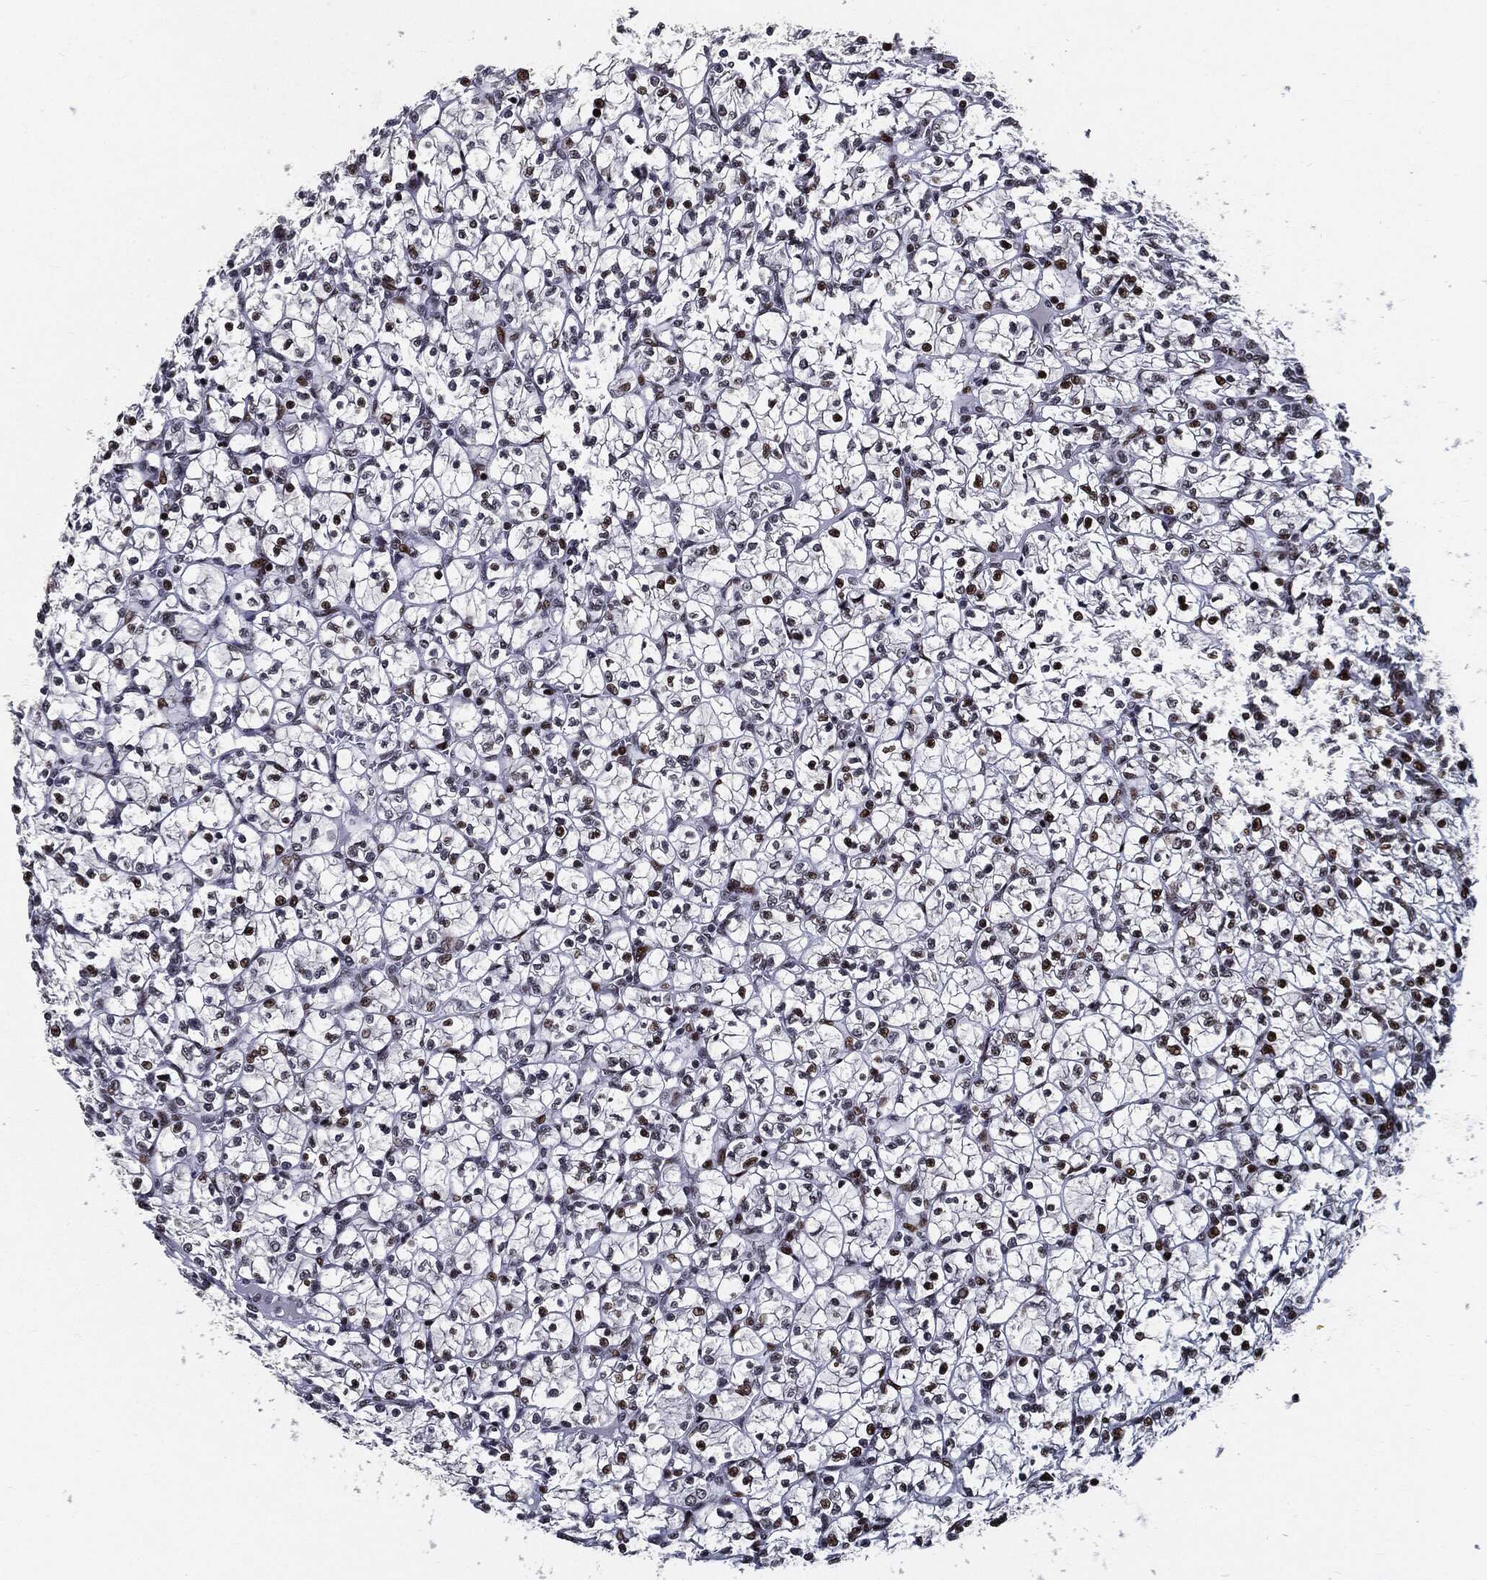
{"staining": {"intensity": "strong", "quantity": "25%-75%", "location": "nuclear"}, "tissue": "renal cancer", "cell_type": "Tumor cells", "image_type": "cancer", "snomed": [{"axis": "morphology", "description": "Adenocarcinoma, NOS"}, {"axis": "topography", "description": "Kidney"}], "caption": "Renal cancer tissue shows strong nuclear staining in about 25%-75% of tumor cells", "gene": "ZFP91", "patient": {"sex": "female", "age": 89}}